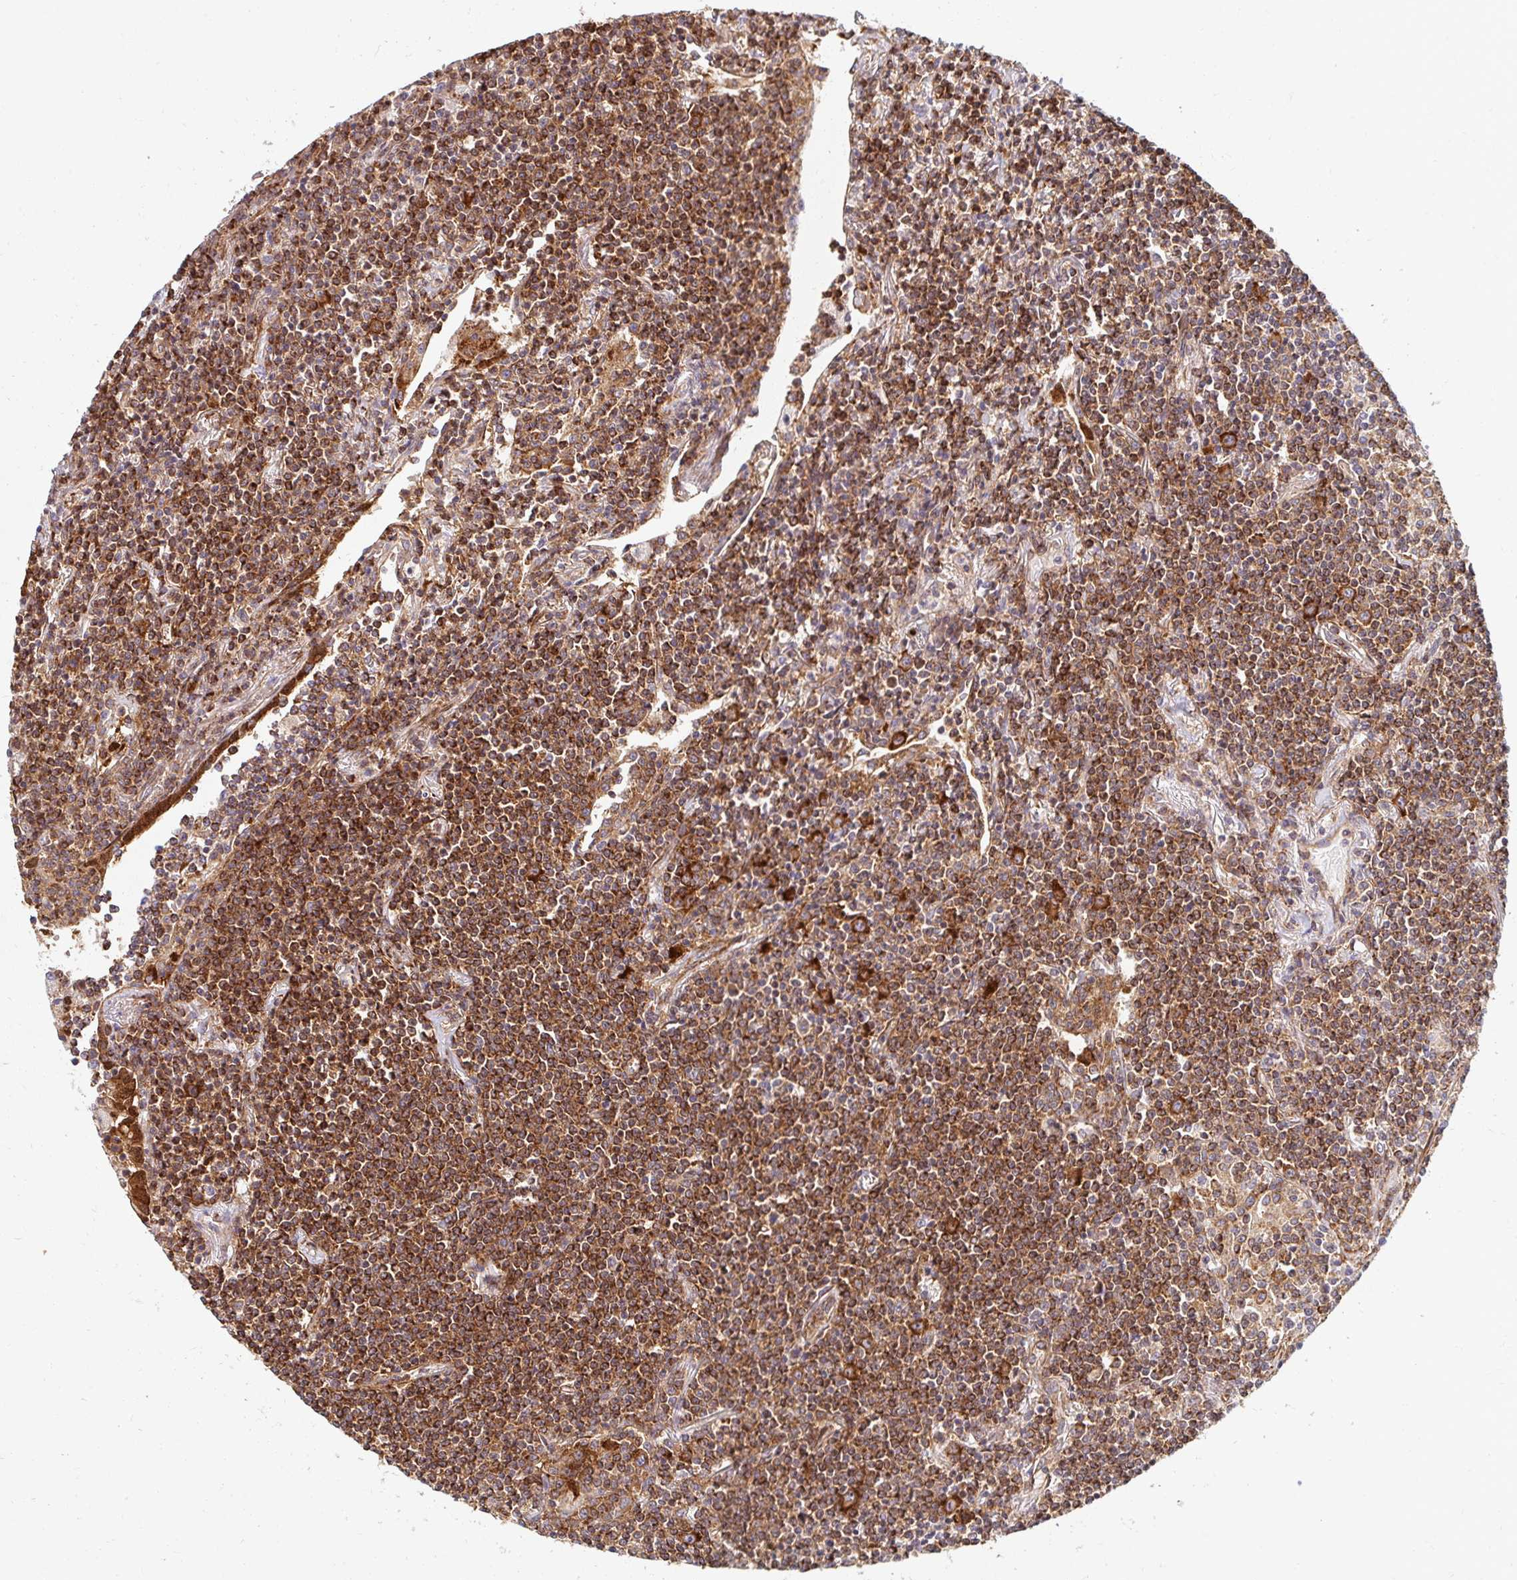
{"staining": {"intensity": "strong", "quantity": ">75%", "location": "cytoplasmic/membranous"}, "tissue": "lymphoma", "cell_type": "Tumor cells", "image_type": "cancer", "snomed": [{"axis": "morphology", "description": "Malignant lymphoma, non-Hodgkin's type, Low grade"}, {"axis": "topography", "description": "Lung"}], "caption": "About >75% of tumor cells in lymphoma reveal strong cytoplasmic/membranous protein positivity as visualized by brown immunohistochemical staining.", "gene": "BTF3", "patient": {"sex": "female", "age": 71}}